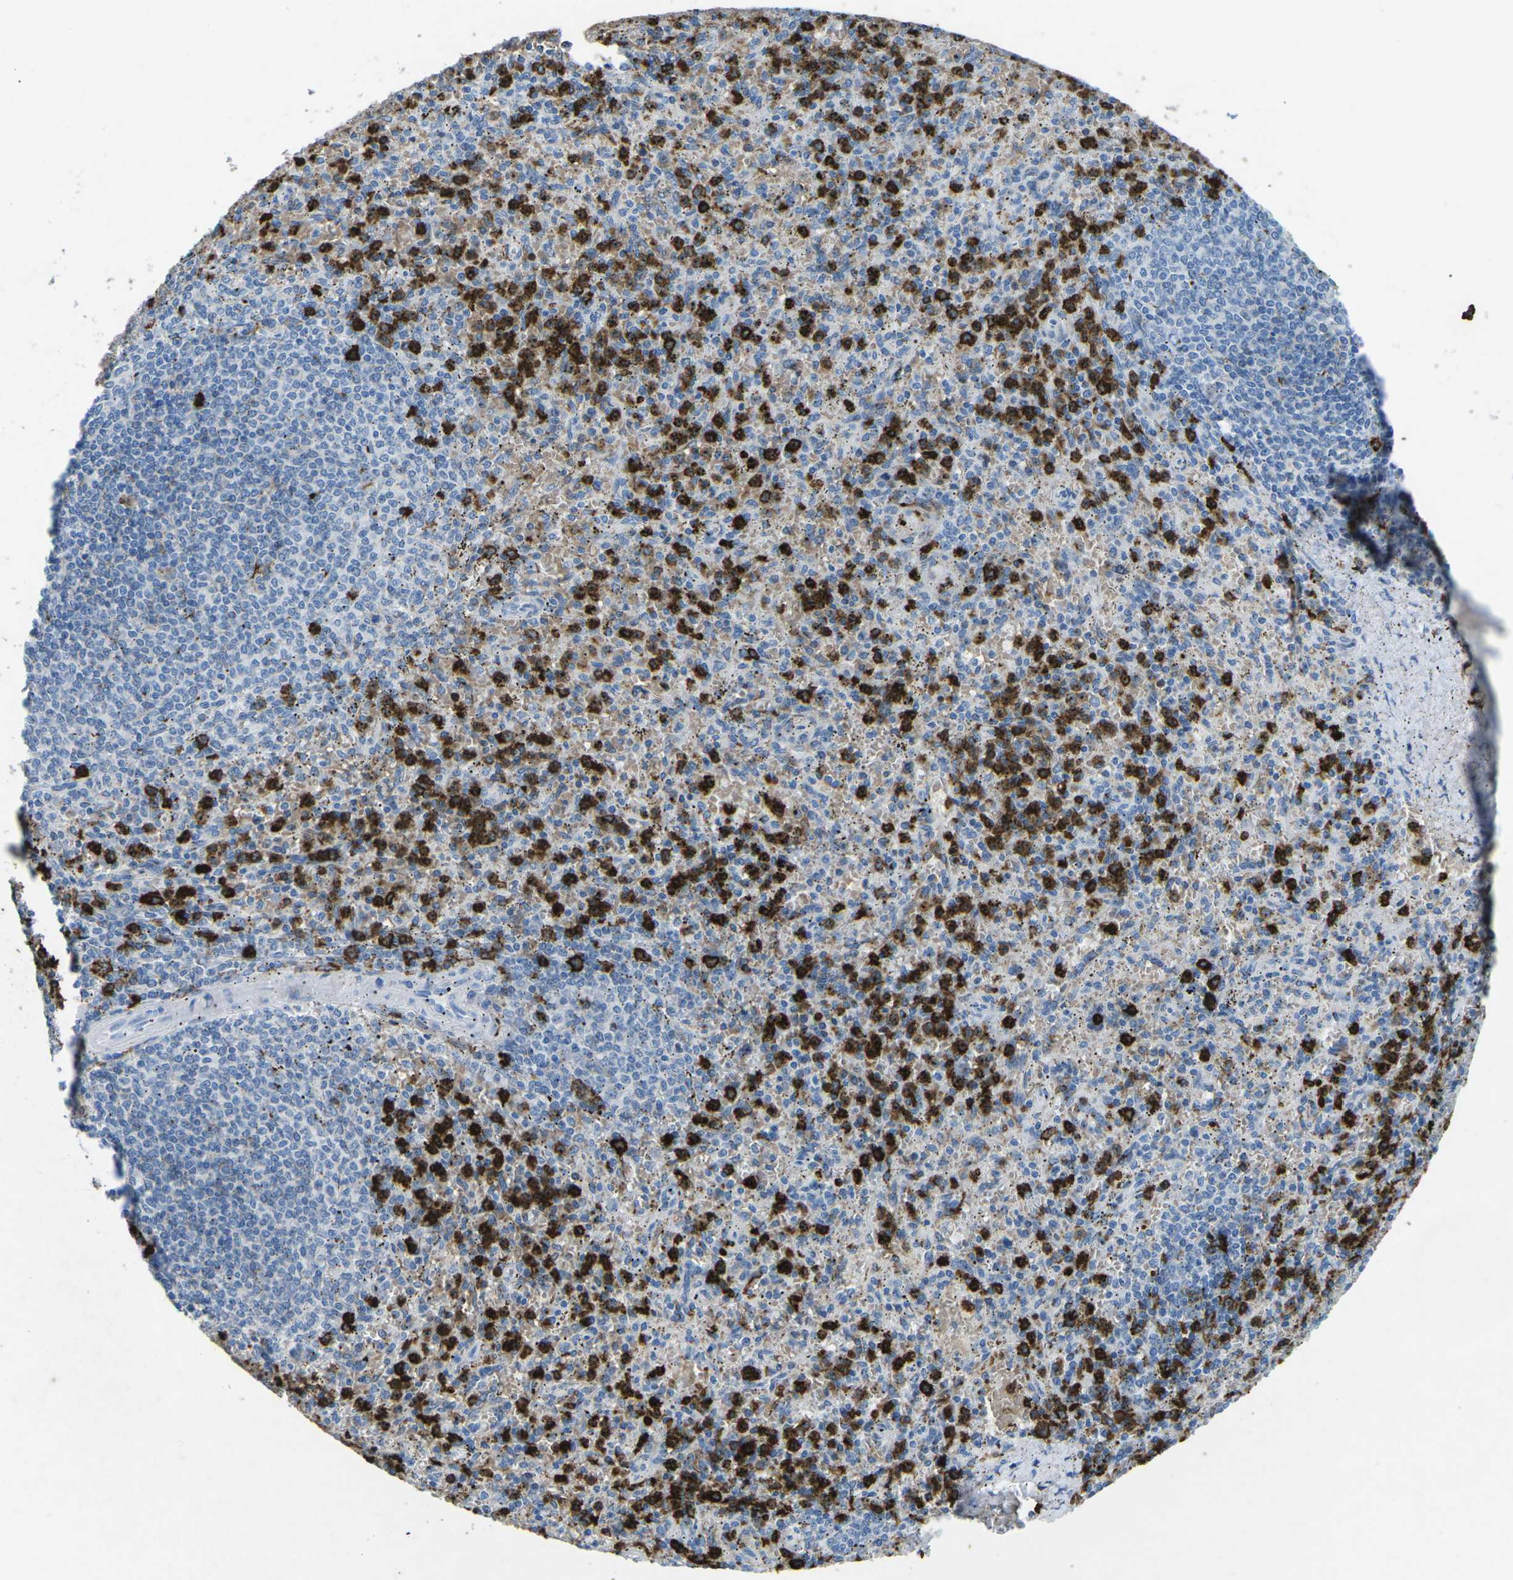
{"staining": {"intensity": "strong", "quantity": ">75%", "location": "cytoplasmic/membranous"}, "tissue": "spleen", "cell_type": "Cells in red pulp", "image_type": "normal", "snomed": [{"axis": "morphology", "description": "Normal tissue, NOS"}, {"axis": "topography", "description": "Spleen"}], "caption": "The micrograph displays immunohistochemical staining of benign spleen. There is strong cytoplasmic/membranous positivity is present in about >75% of cells in red pulp. (Brightfield microscopy of DAB IHC at high magnification).", "gene": "CTAGE1", "patient": {"sex": "male", "age": 72}}